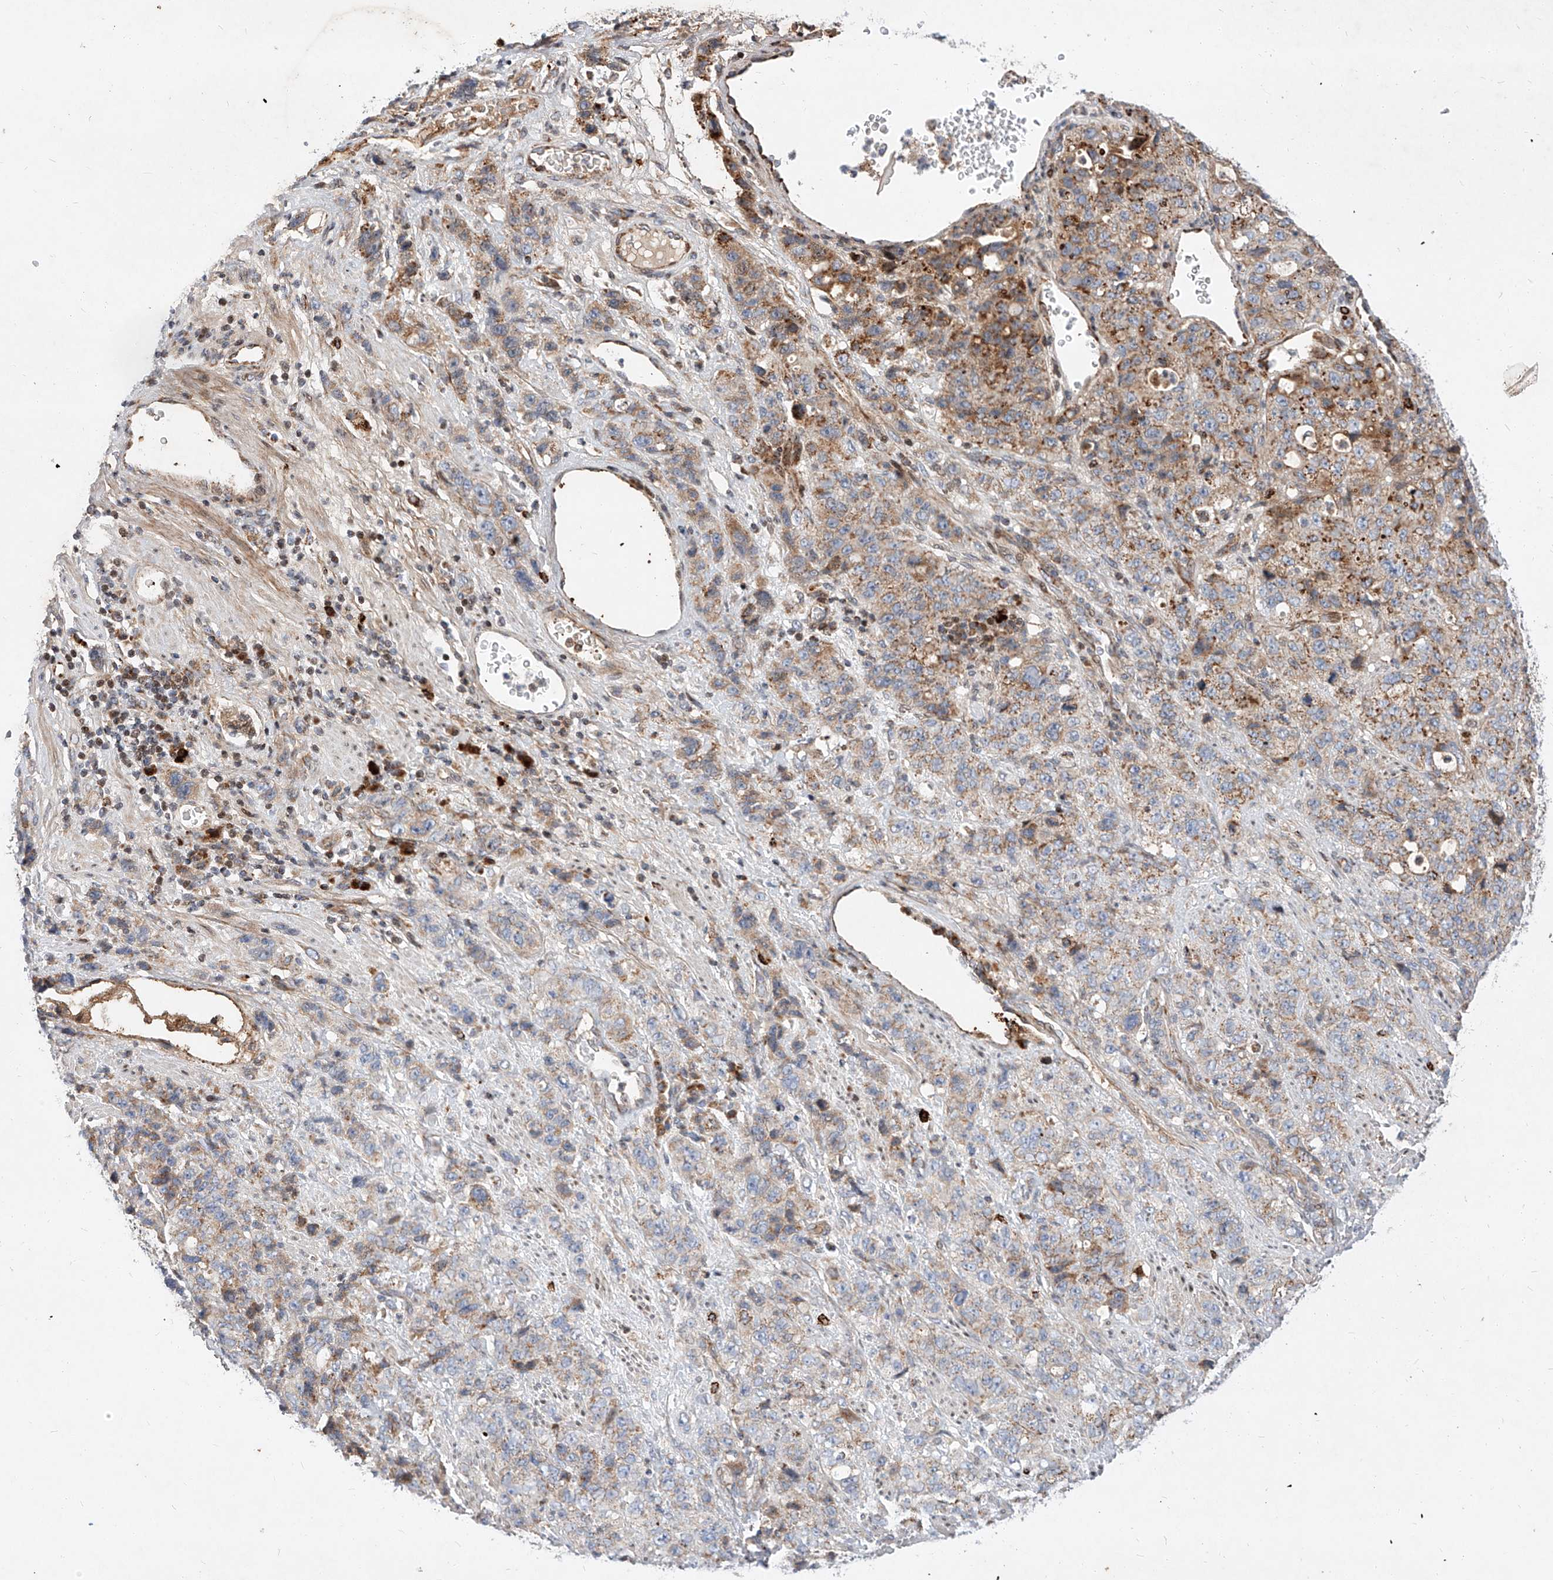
{"staining": {"intensity": "moderate", "quantity": "<25%", "location": "cytoplasmic/membranous"}, "tissue": "stomach cancer", "cell_type": "Tumor cells", "image_type": "cancer", "snomed": [{"axis": "morphology", "description": "Adenocarcinoma, NOS"}, {"axis": "topography", "description": "Stomach"}], "caption": "This micrograph displays IHC staining of stomach cancer (adenocarcinoma), with low moderate cytoplasmic/membranous staining in about <25% of tumor cells.", "gene": "OSGEPL1", "patient": {"sex": "male", "age": 48}}